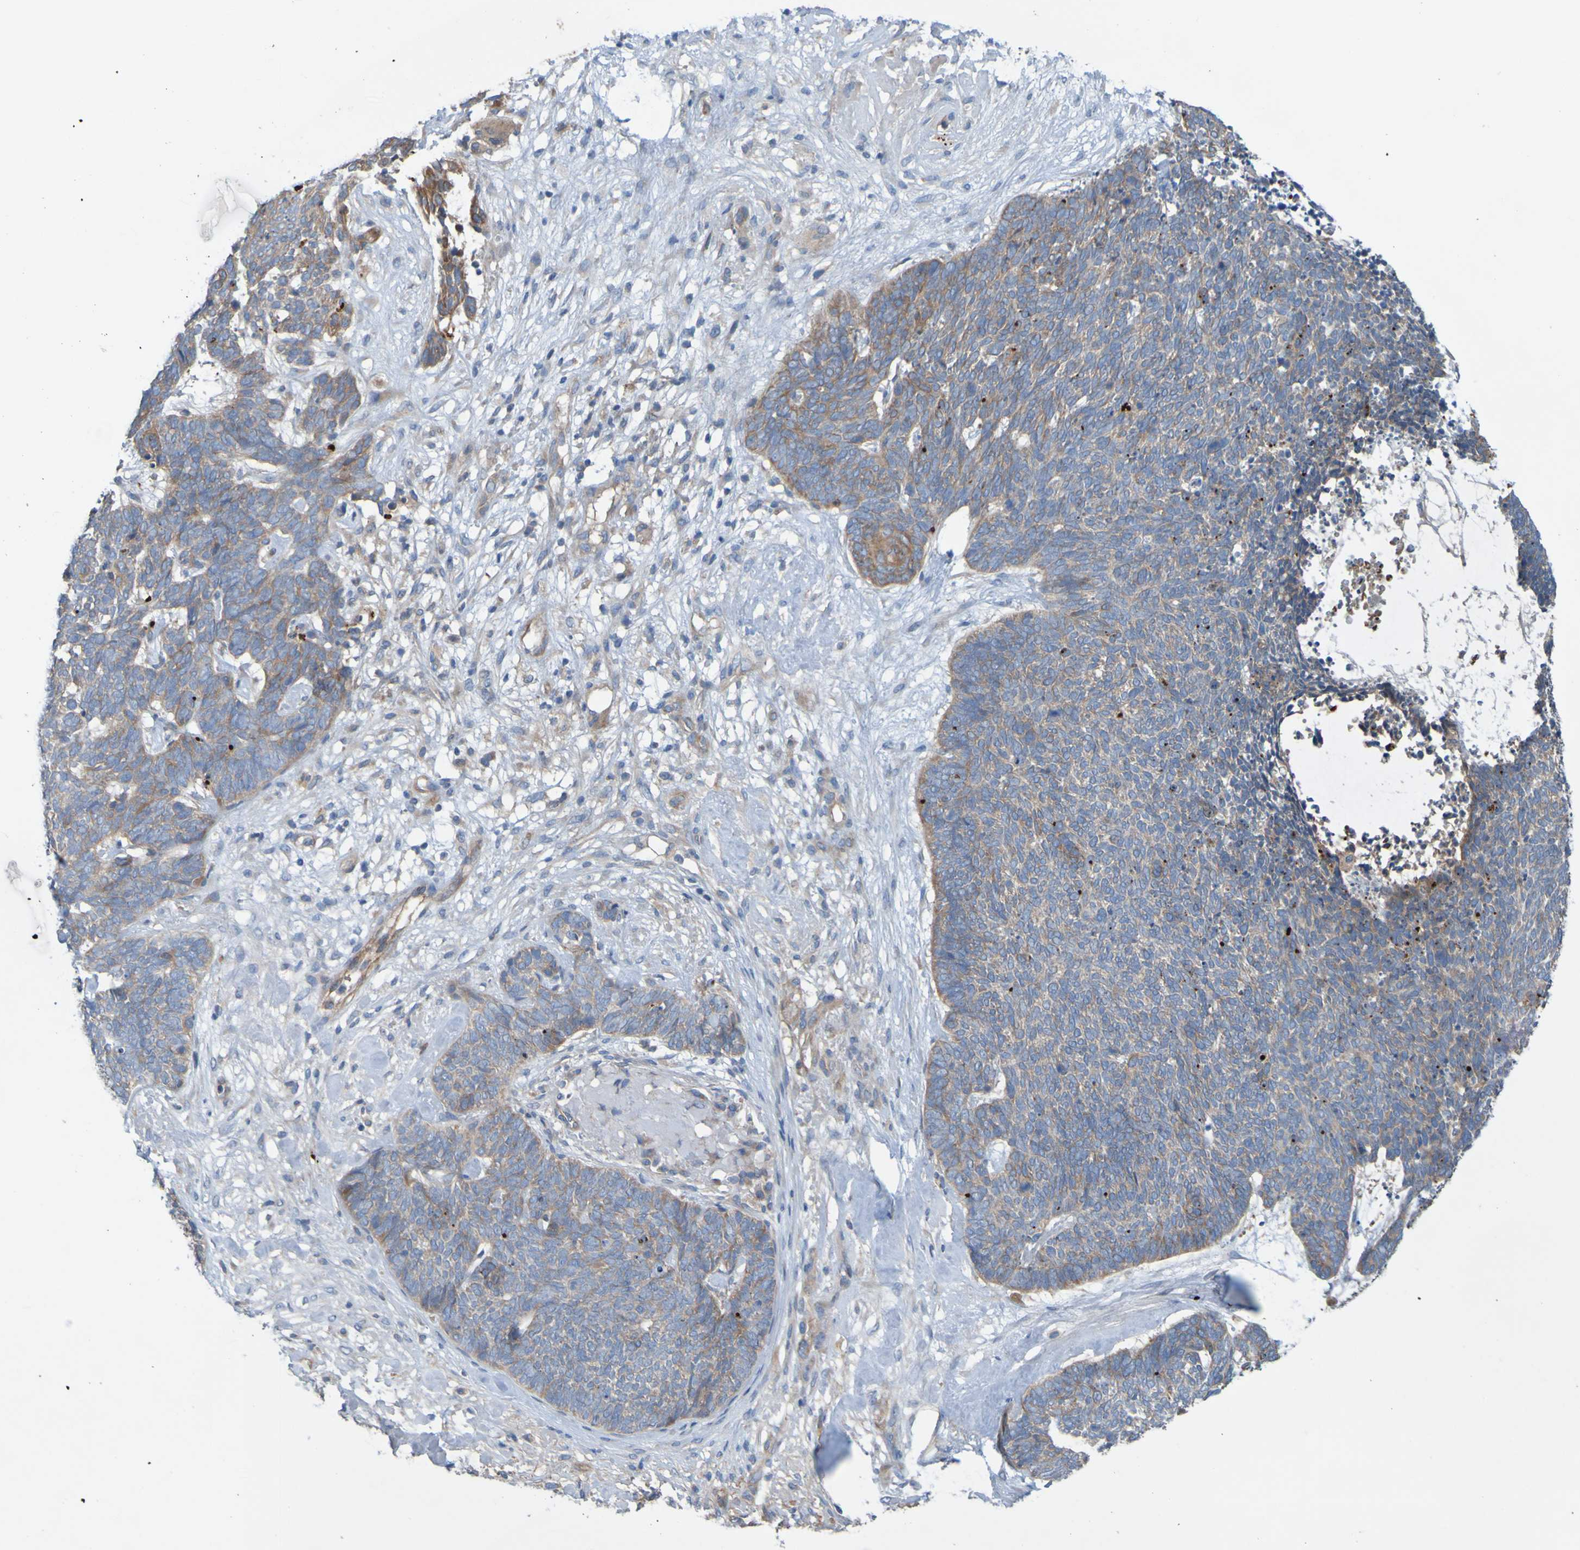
{"staining": {"intensity": "weak", "quantity": ">75%", "location": "cytoplasmic/membranous"}, "tissue": "skin cancer", "cell_type": "Tumor cells", "image_type": "cancer", "snomed": [{"axis": "morphology", "description": "Basal cell carcinoma"}, {"axis": "topography", "description": "Skin"}], "caption": "A brown stain labels weak cytoplasmic/membranous positivity of a protein in human skin cancer (basal cell carcinoma) tumor cells.", "gene": "NPRL3", "patient": {"sex": "female", "age": 84}}